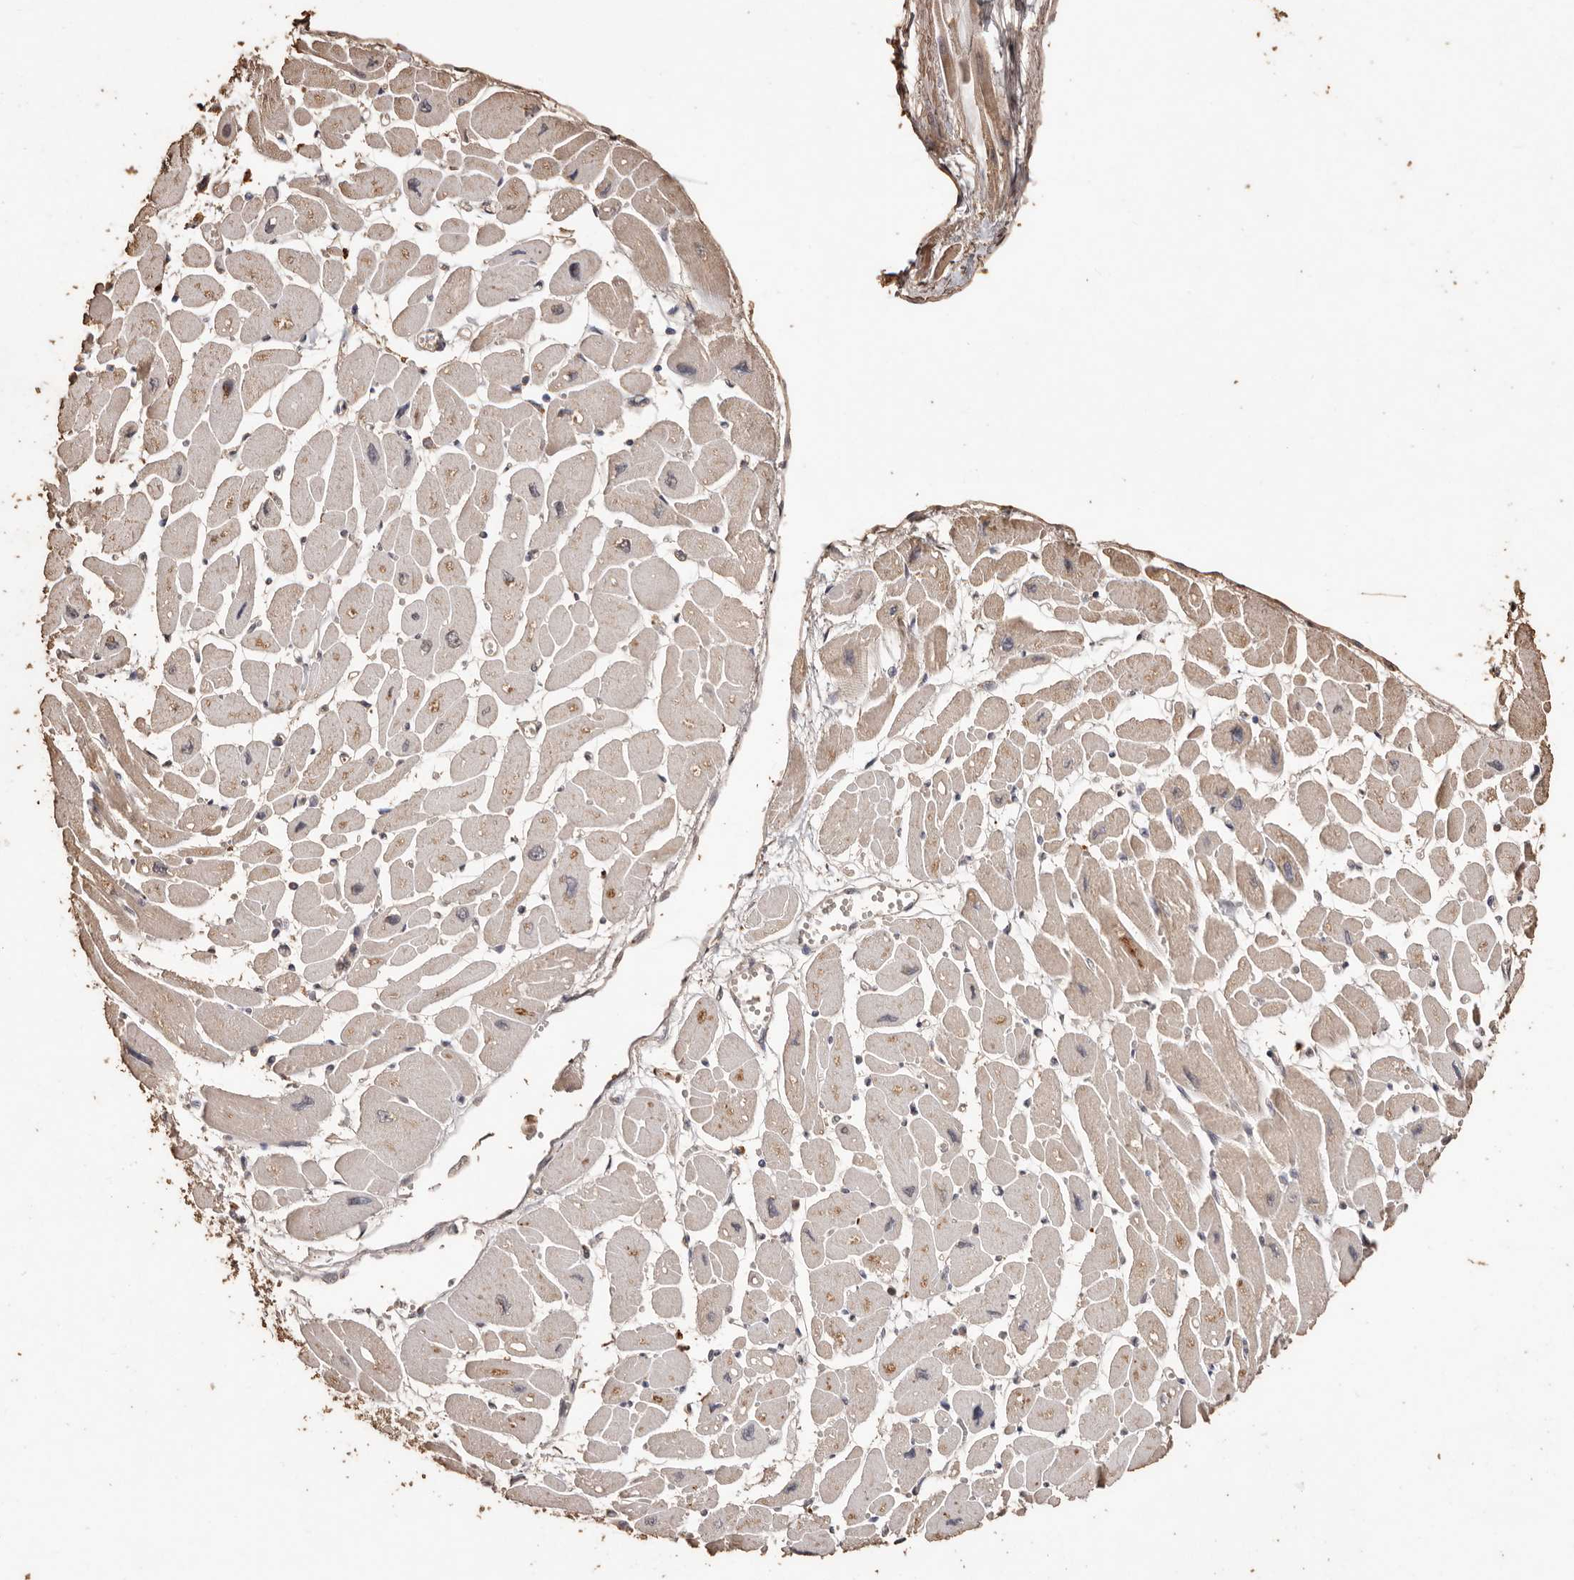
{"staining": {"intensity": "weak", "quantity": "<25%", "location": "cytoplasmic/membranous"}, "tissue": "heart muscle", "cell_type": "Cardiomyocytes", "image_type": "normal", "snomed": [{"axis": "morphology", "description": "Normal tissue, NOS"}, {"axis": "topography", "description": "Heart"}], "caption": "Immunohistochemical staining of benign human heart muscle displays no significant positivity in cardiomyocytes.", "gene": "PKDCC", "patient": {"sex": "female", "age": 54}}